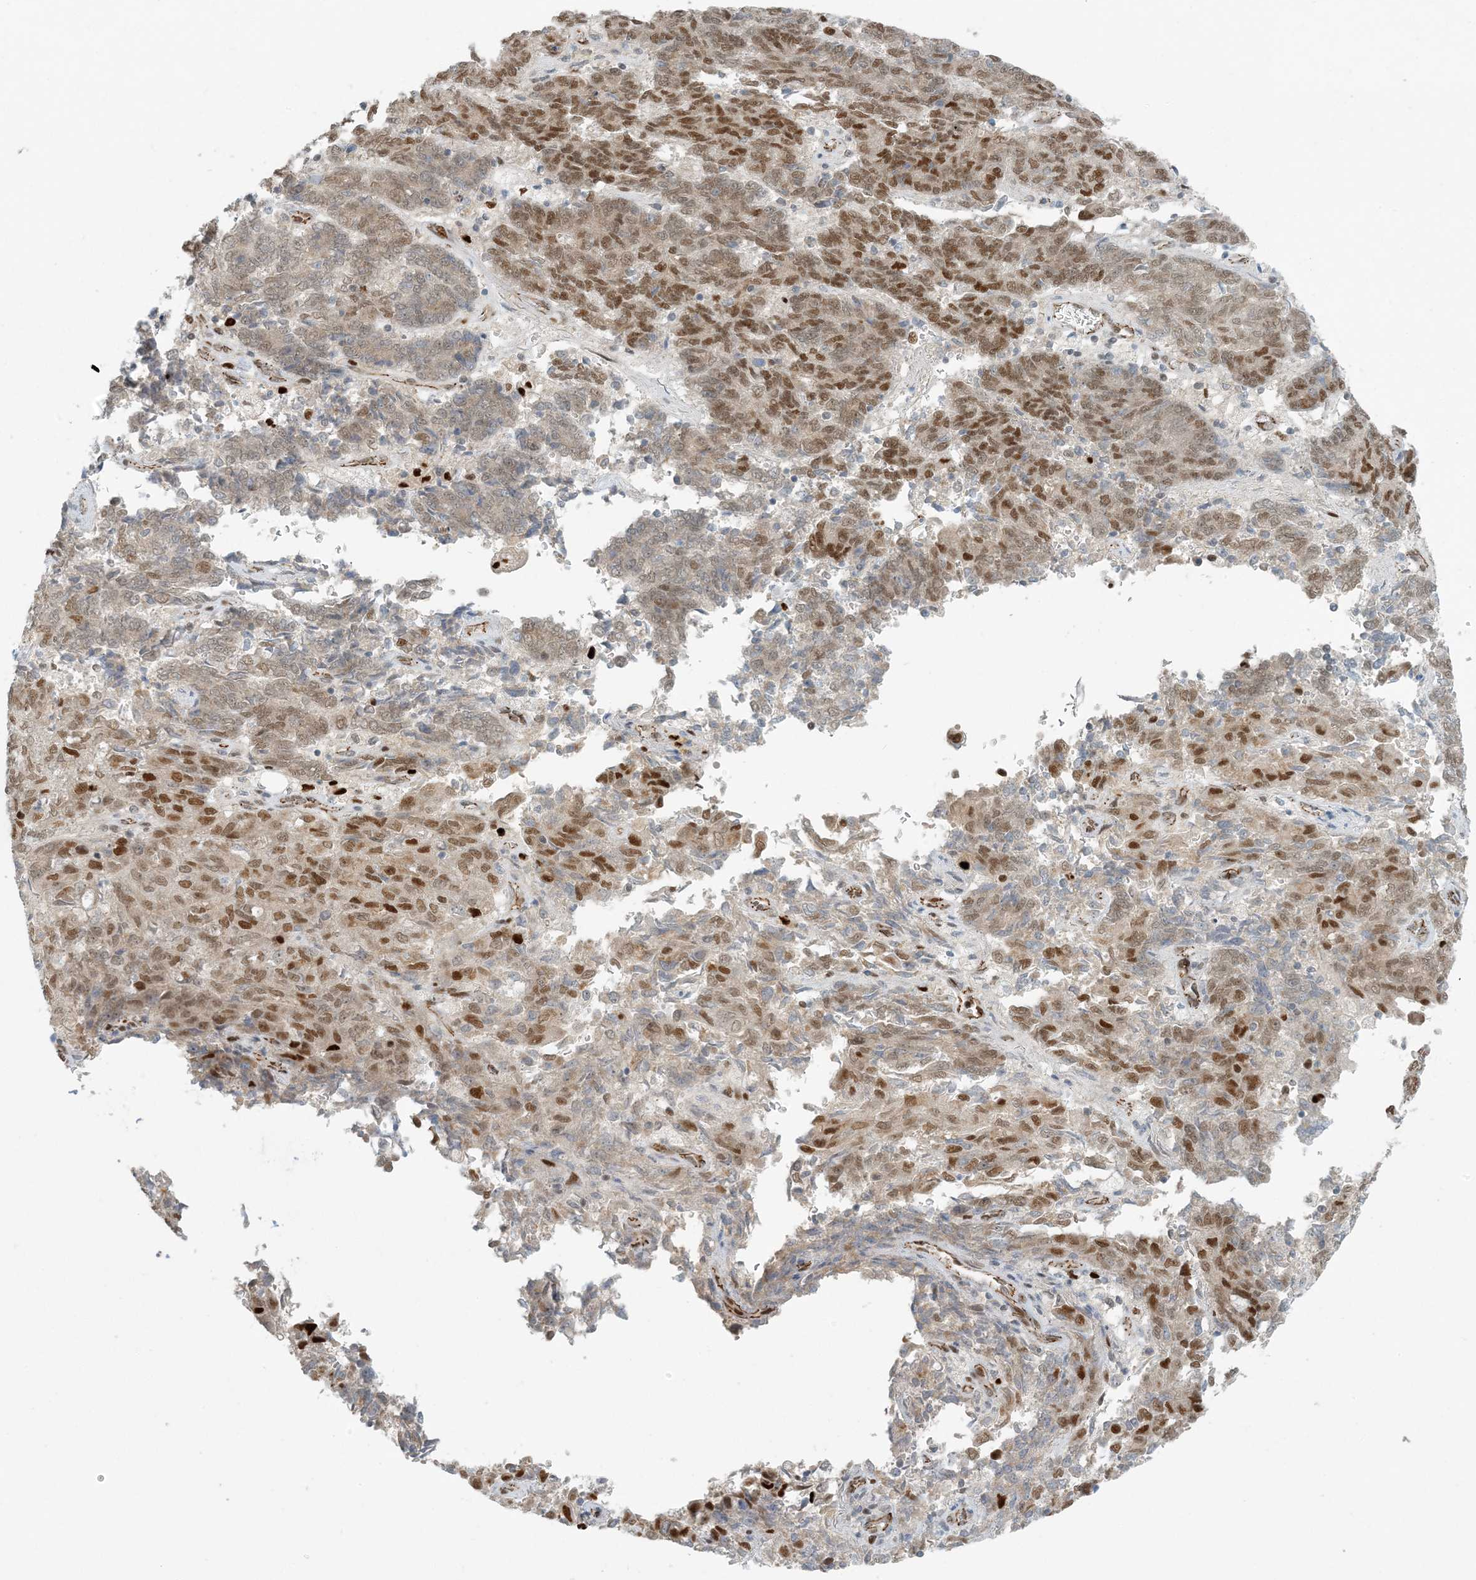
{"staining": {"intensity": "moderate", "quantity": "25%-75%", "location": "nuclear"}, "tissue": "endometrial cancer", "cell_type": "Tumor cells", "image_type": "cancer", "snomed": [{"axis": "morphology", "description": "Adenocarcinoma, NOS"}, {"axis": "topography", "description": "Endometrium"}], "caption": "Protein expression analysis of adenocarcinoma (endometrial) demonstrates moderate nuclear positivity in about 25%-75% of tumor cells.", "gene": "AK9", "patient": {"sex": "female", "age": 80}}